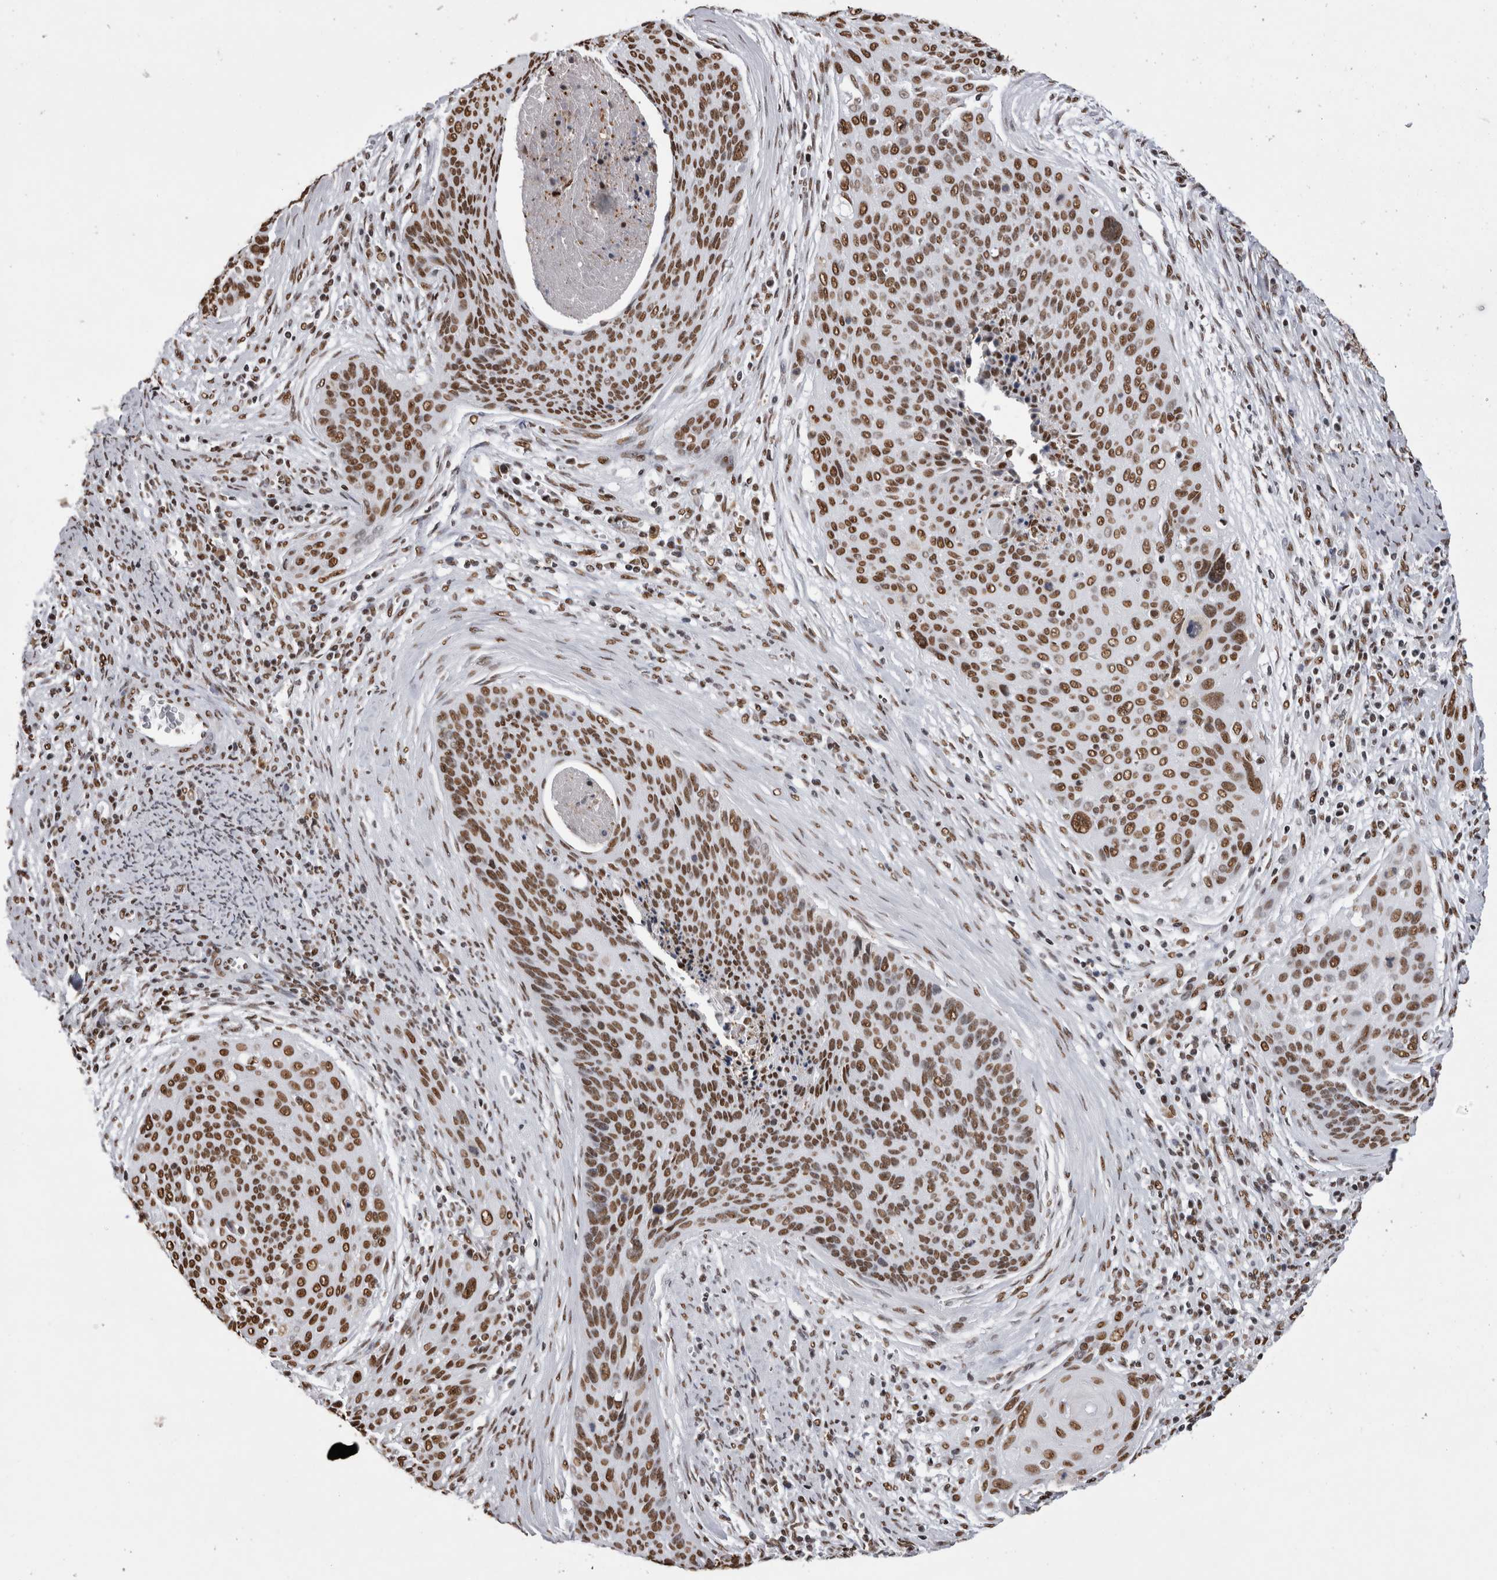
{"staining": {"intensity": "strong", "quantity": ">75%", "location": "nuclear"}, "tissue": "cervical cancer", "cell_type": "Tumor cells", "image_type": "cancer", "snomed": [{"axis": "morphology", "description": "Squamous cell carcinoma, NOS"}, {"axis": "topography", "description": "Cervix"}], "caption": "Cervical cancer stained with immunohistochemistry shows strong nuclear expression in about >75% of tumor cells. (DAB = brown stain, brightfield microscopy at high magnification).", "gene": "ALPK3", "patient": {"sex": "female", "age": 55}}